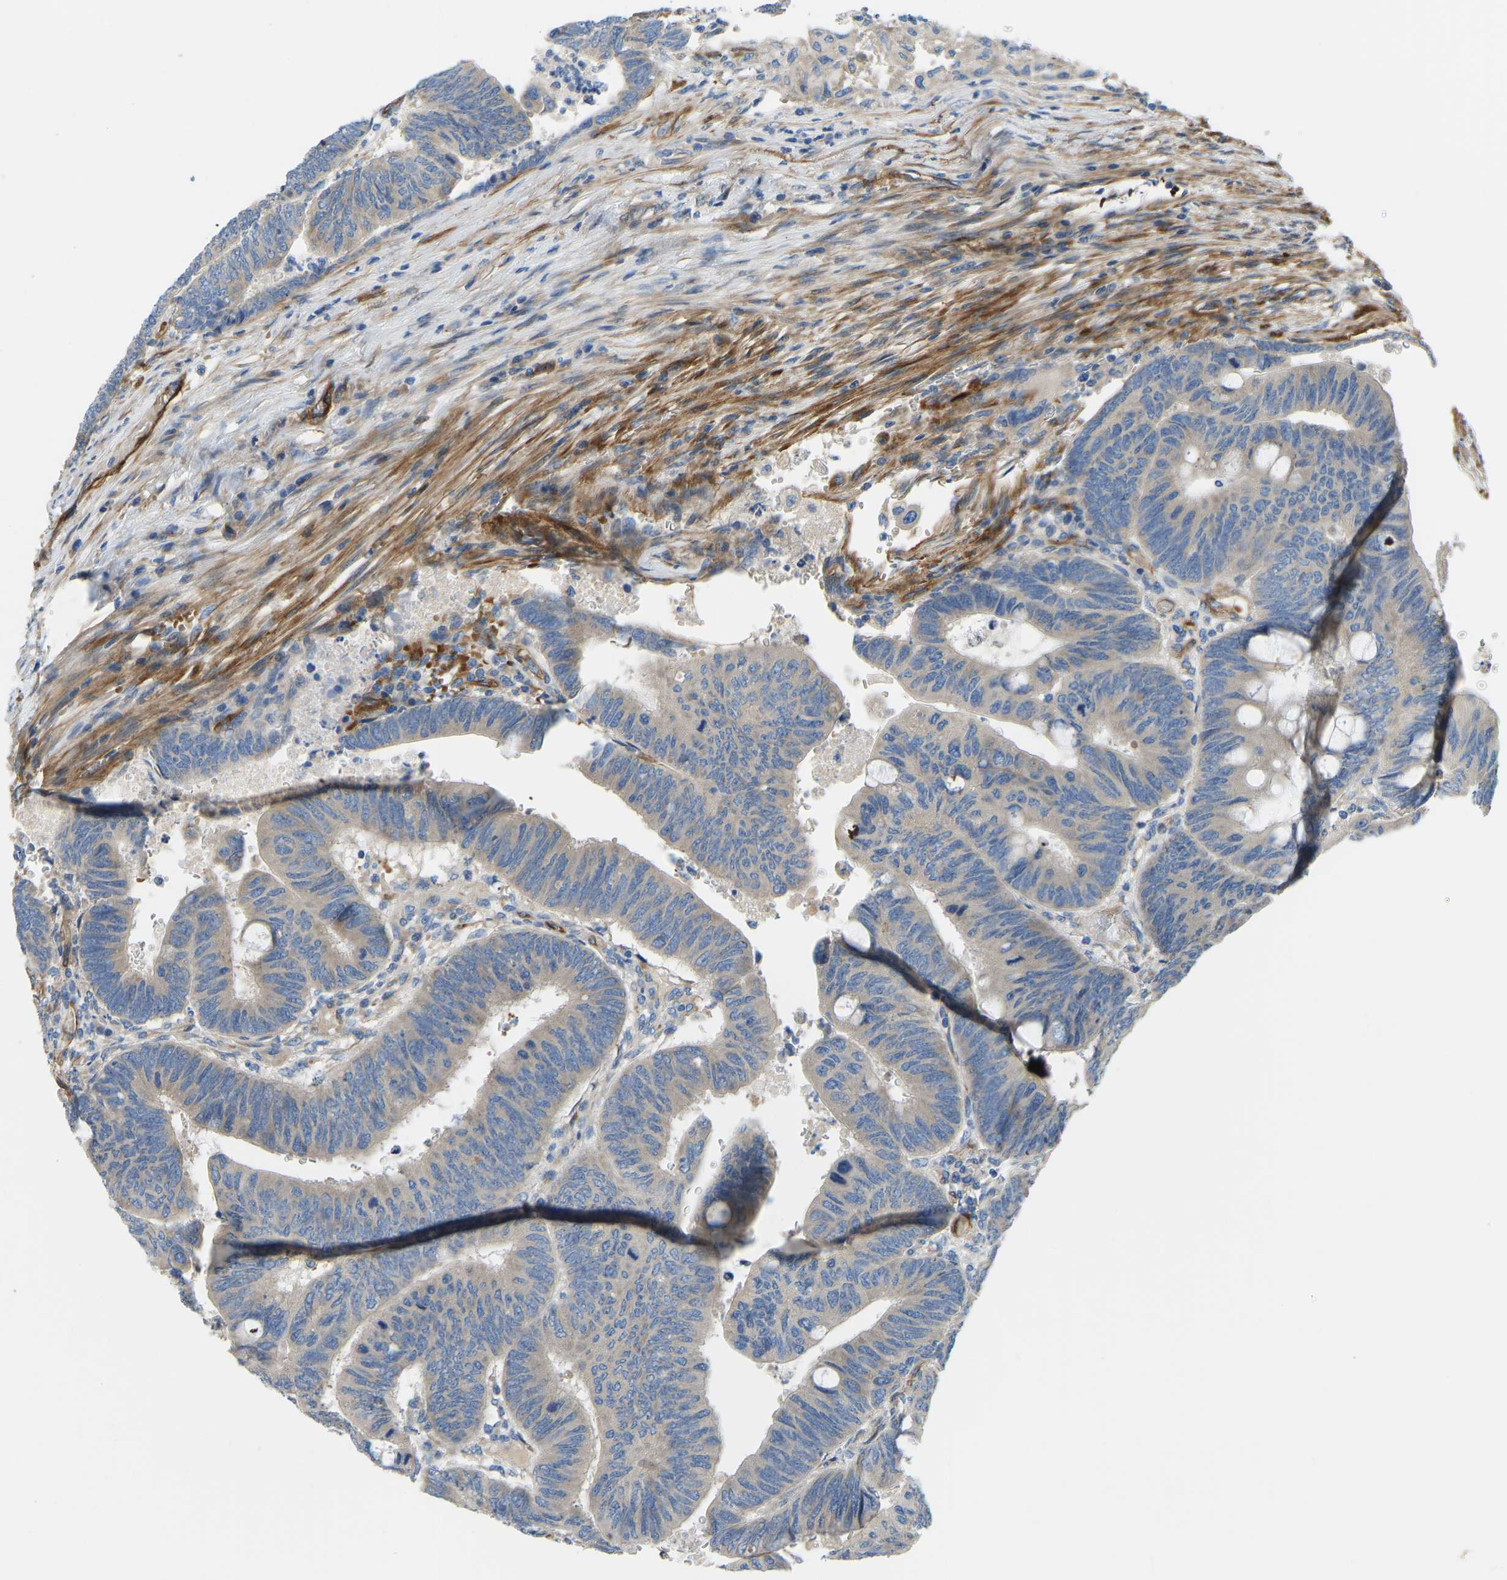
{"staining": {"intensity": "weak", "quantity": ">75%", "location": "cytoplasmic/membranous"}, "tissue": "colorectal cancer", "cell_type": "Tumor cells", "image_type": "cancer", "snomed": [{"axis": "morphology", "description": "Normal tissue, NOS"}, {"axis": "morphology", "description": "Adenocarcinoma, NOS"}, {"axis": "topography", "description": "Rectum"}, {"axis": "topography", "description": "Peripheral nerve tissue"}], "caption": "Immunohistochemistry image of human adenocarcinoma (colorectal) stained for a protein (brown), which exhibits low levels of weak cytoplasmic/membranous positivity in approximately >75% of tumor cells.", "gene": "COL15A1", "patient": {"sex": "male", "age": 92}}